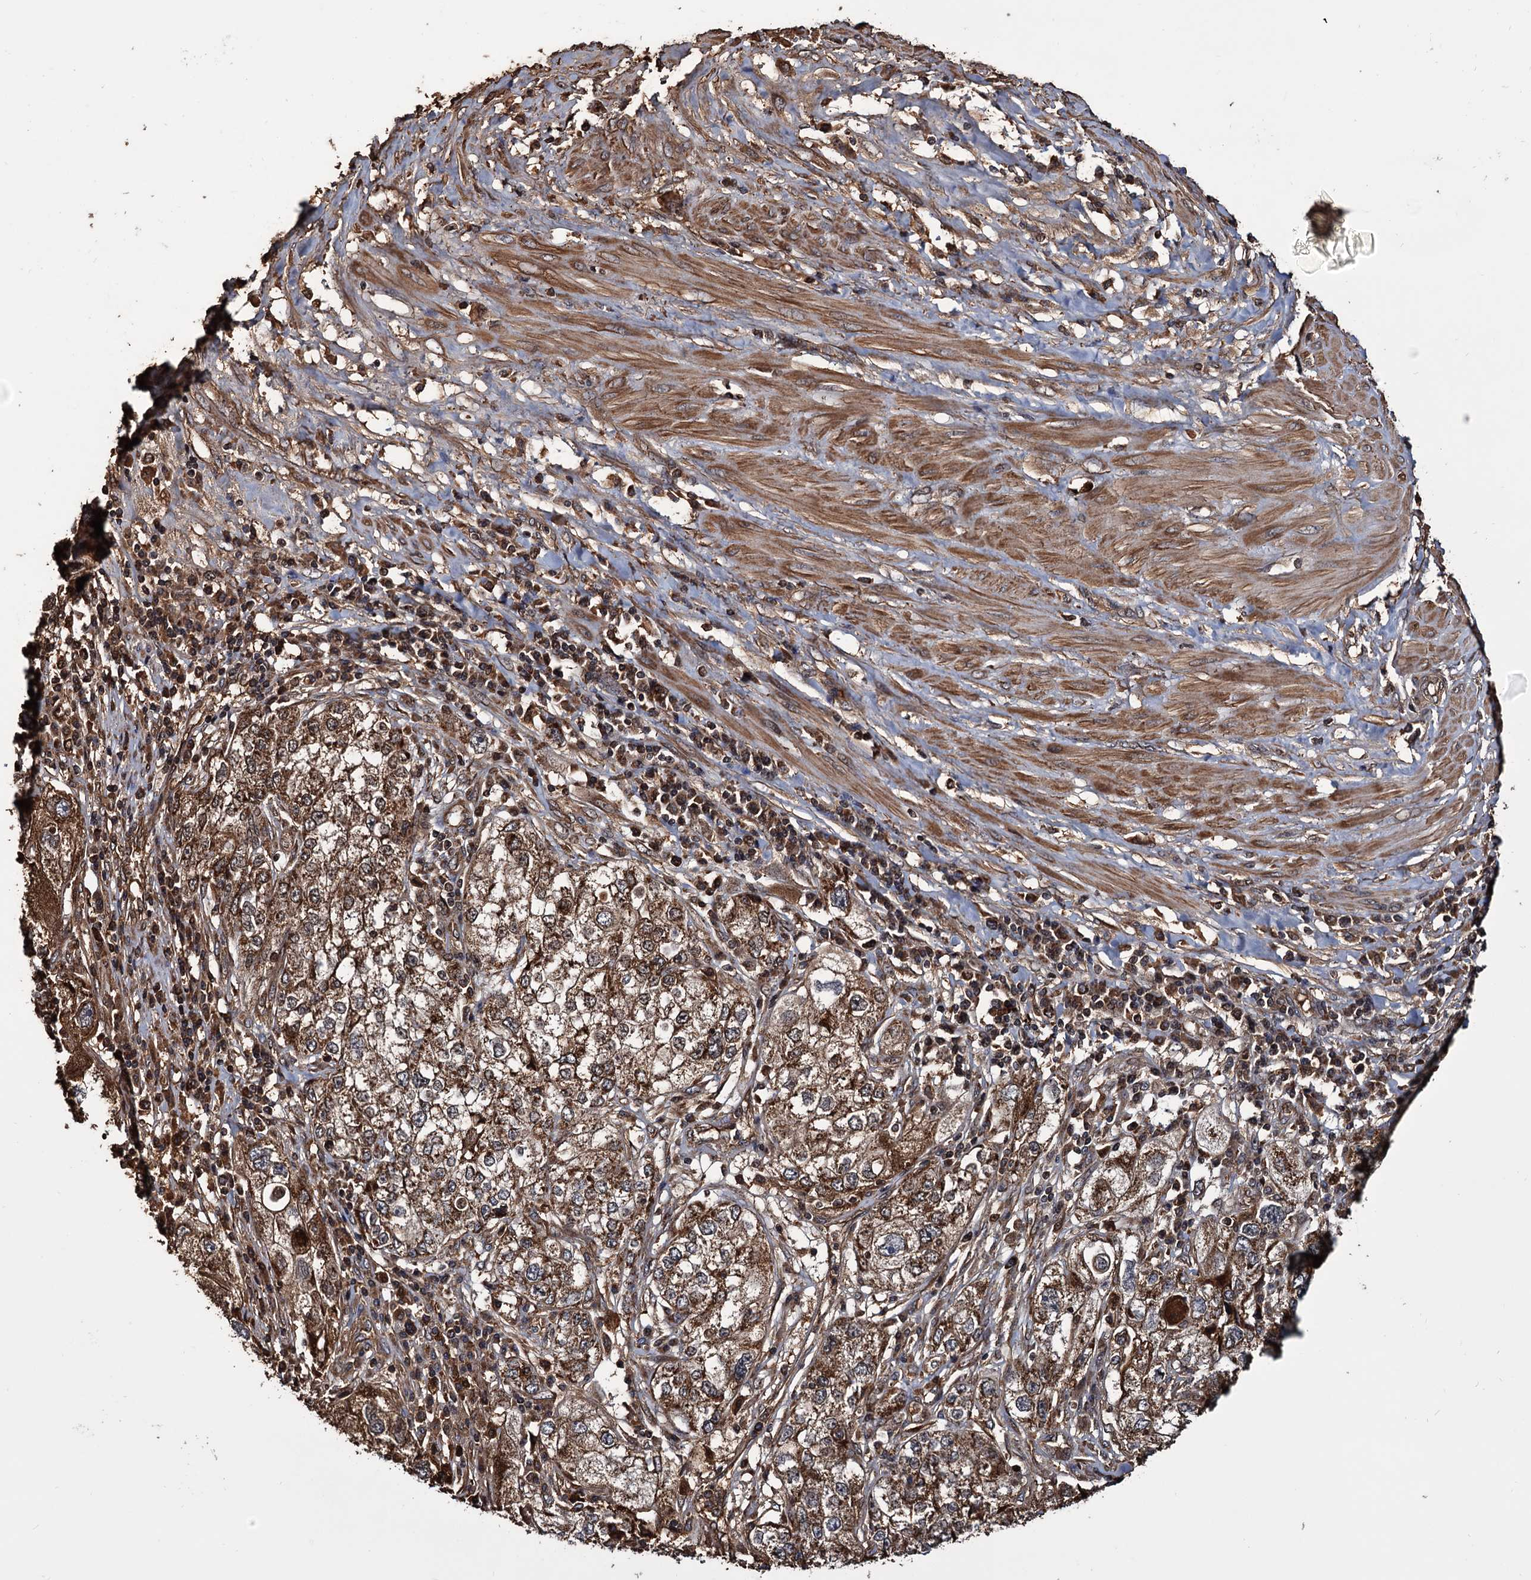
{"staining": {"intensity": "strong", "quantity": ">75%", "location": "cytoplasmic/membranous"}, "tissue": "endometrial cancer", "cell_type": "Tumor cells", "image_type": "cancer", "snomed": [{"axis": "morphology", "description": "Adenocarcinoma, NOS"}, {"axis": "topography", "description": "Endometrium"}], "caption": "High-power microscopy captured an immunohistochemistry image of endometrial cancer, revealing strong cytoplasmic/membranous staining in about >75% of tumor cells.", "gene": "MRPL42", "patient": {"sex": "female", "age": 49}}